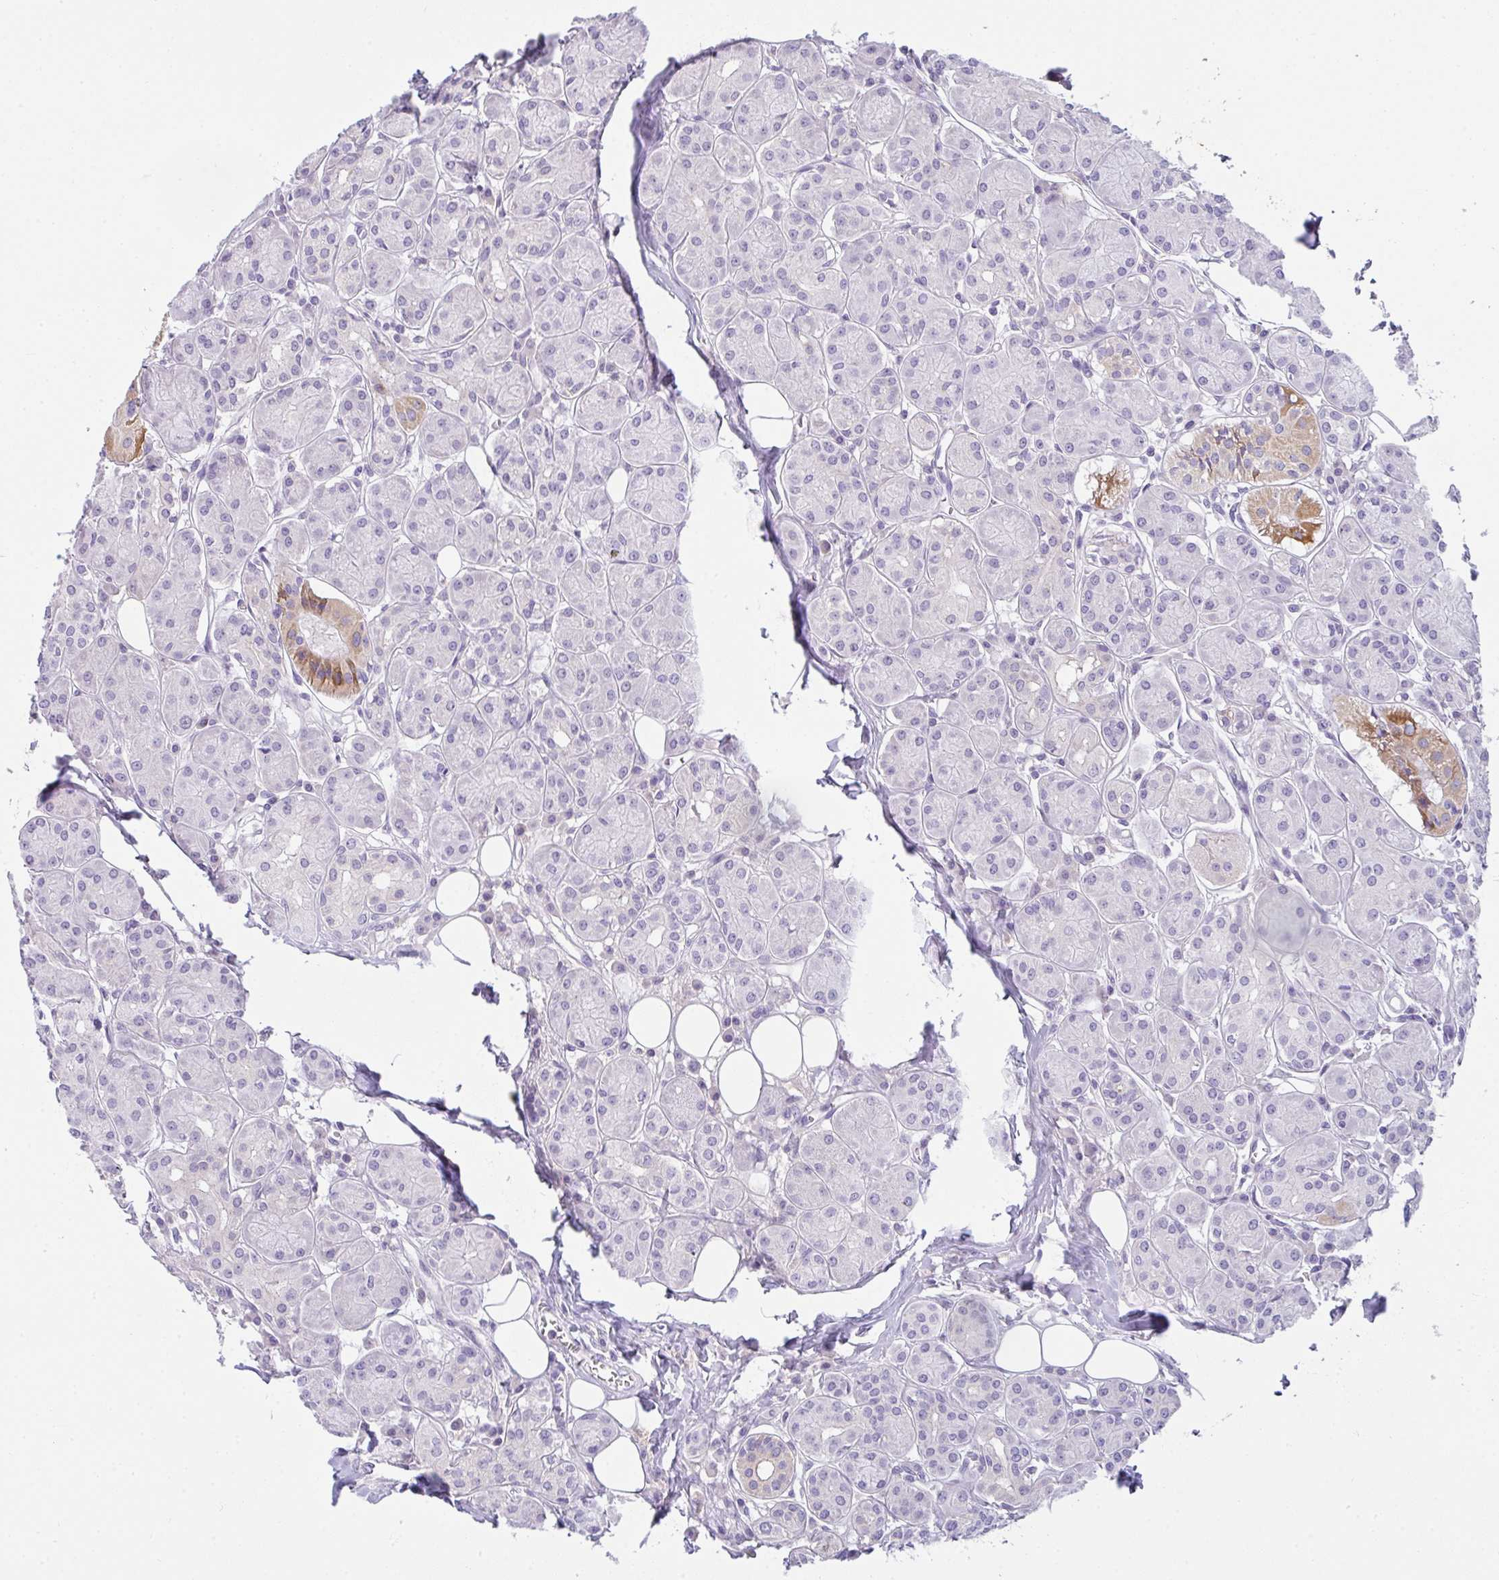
{"staining": {"intensity": "moderate", "quantity": "<25%", "location": "cytoplasmic/membranous"}, "tissue": "head and neck cancer", "cell_type": "Tumor cells", "image_type": "cancer", "snomed": [{"axis": "morphology", "description": "Squamous cell carcinoma, NOS"}, {"axis": "topography", "description": "Lymph node"}, {"axis": "topography", "description": "Salivary gland"}, {"axis": "topography", "description": "Head-Neck"}], "caption": "An IHC histopathology image of tumor tissue is shown. Protein staining in brown labels moderate cytoplasmic/membranous positivity in head and neck squamous cell carcinoma within tumor cells. Nuclei are stained in blue.", "gene": "COX7B", "patient": {"sex": "female", "age": 74}}